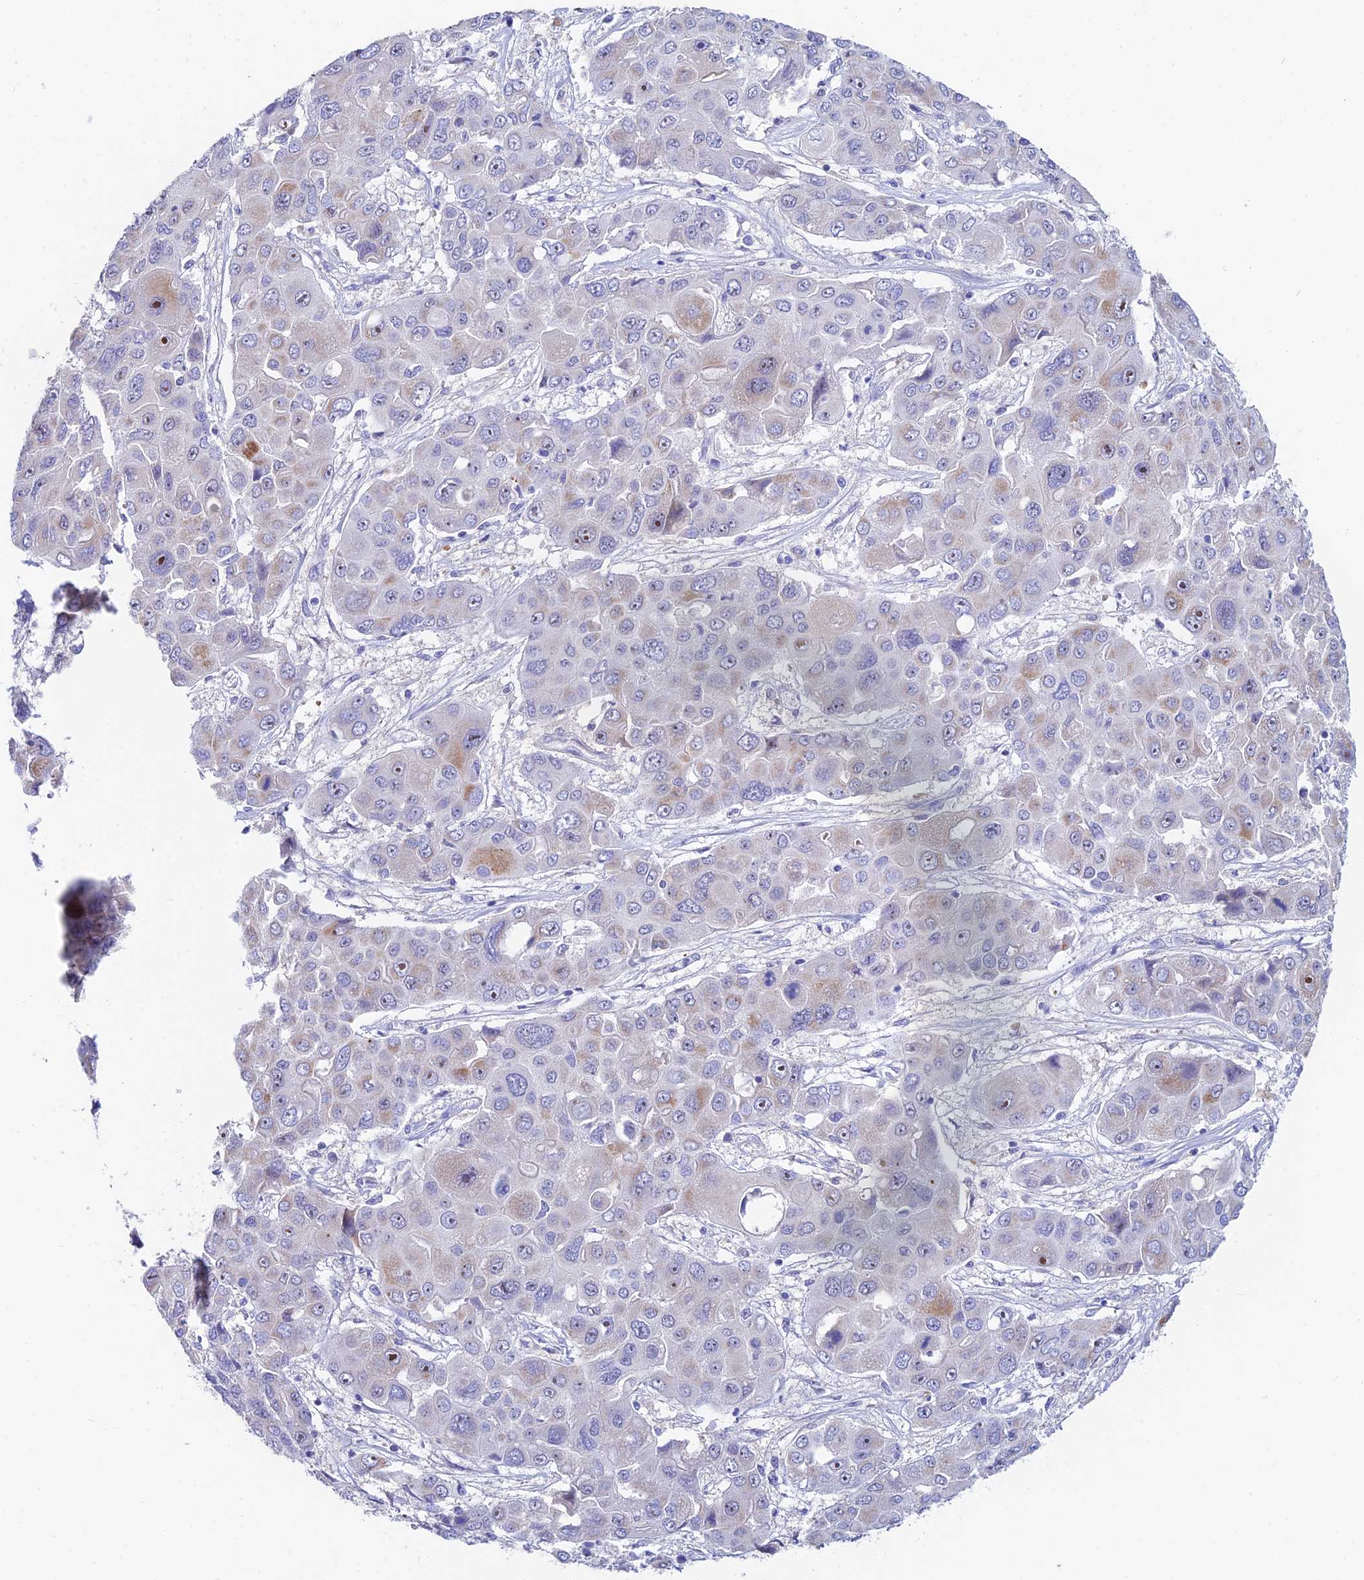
{"staining": {"intensity": "moderate", "quantity": "<25%", "location": "cytoplasmic/membranous"}, "tissue": "liver cancer", "cell_type": "Tumor cells", "image_type": "cancer", "snomed": [{"axis": "morphology", "description": "Cholangiocarcinoma"}, {"axis": "topography", "description": "Liver"}], "caption": "Liver cholangiocarcinoma stained with a protein marker displays moderate staining in tumor cells.", "gene": "CEP41", "patient": {"sex": "male", "age": 67}}